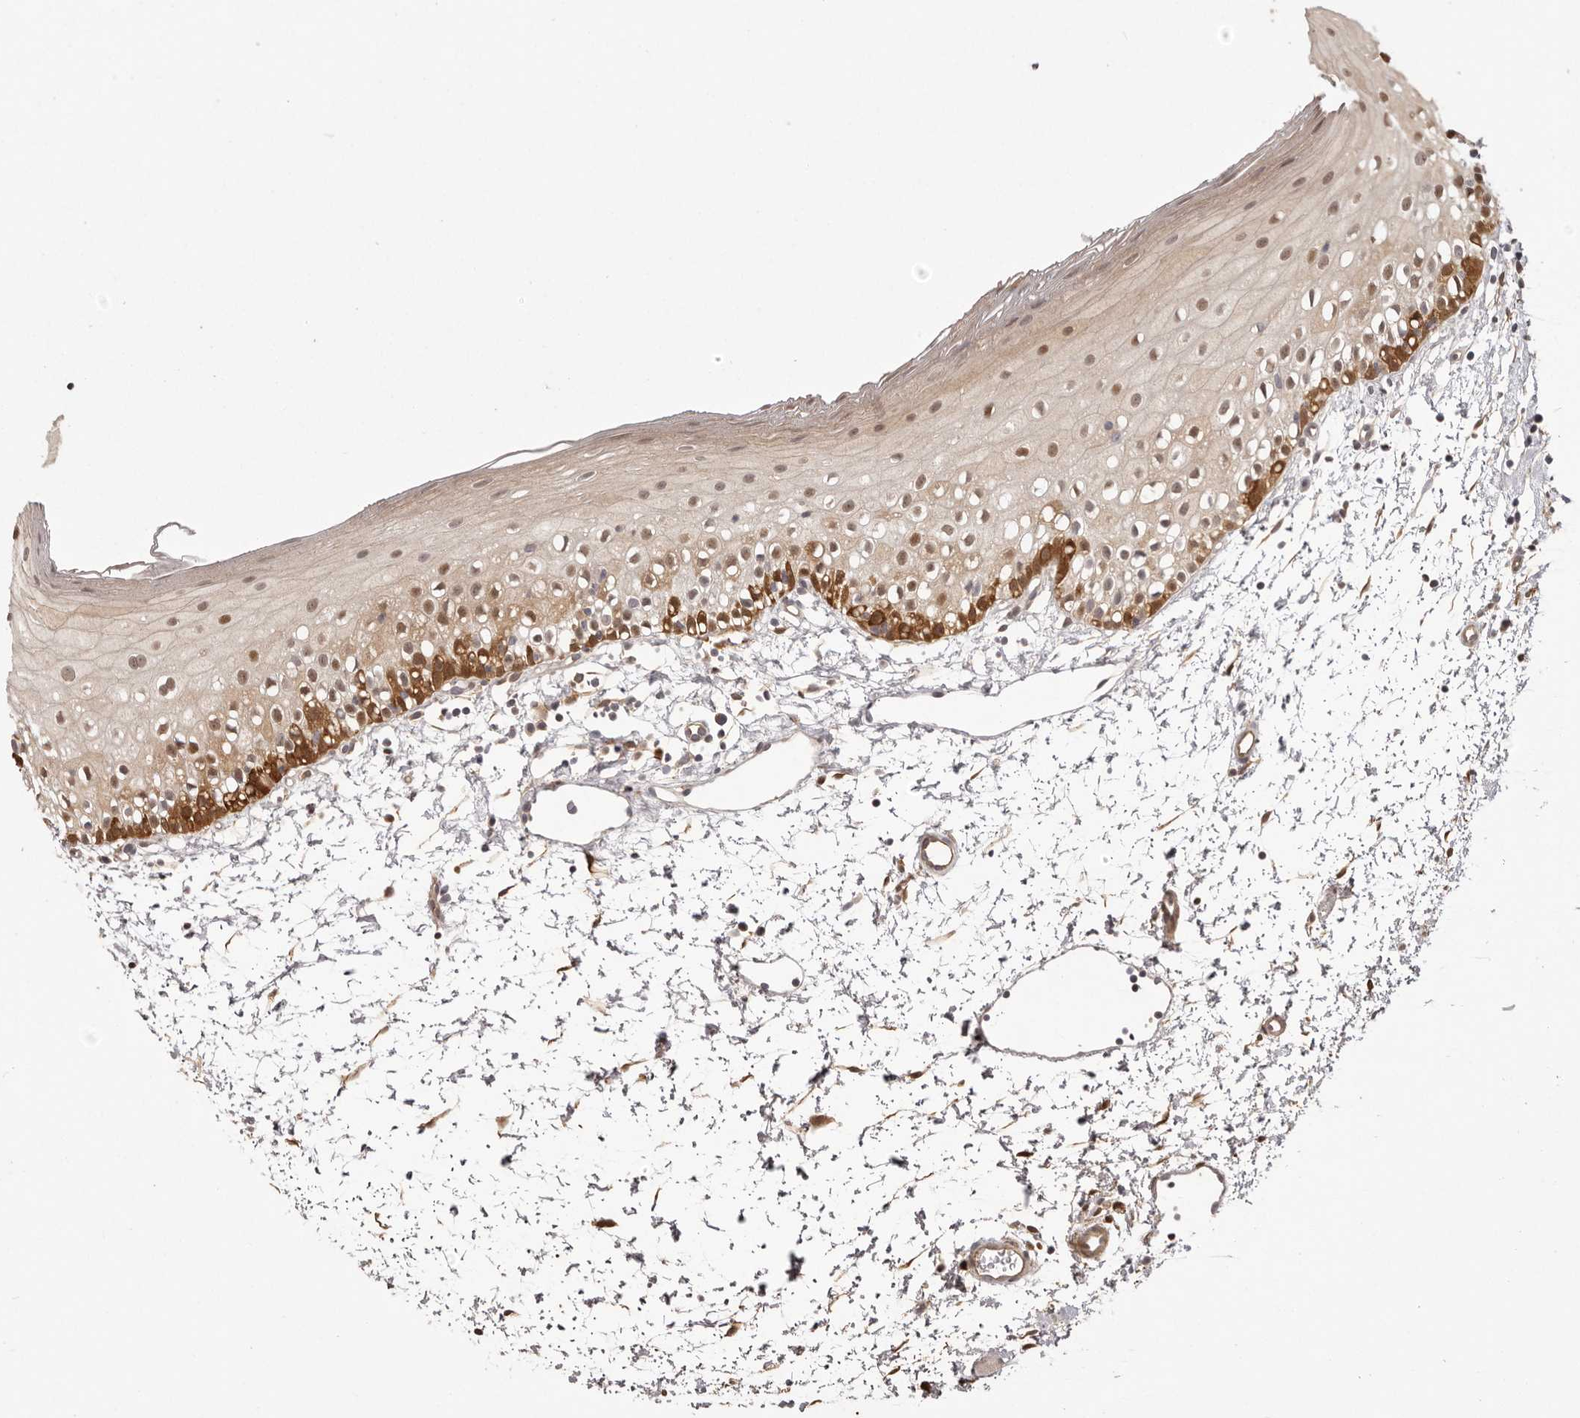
{"staining": {"intensity": "moderate", "quantity": "25%-75%", "location": "cytoplasmic/membranous,nuclear"}, "tissue": "oral mucosa", "cell_type": "Squamous epithelial cells", "image_type": "normal", "snomed": [{"axis": "morphology", "description": "Normal tissue, NOS"}, {"axis": "topography", "description": "Oral tissue"}], "caption": "A micrograph of oral mucosa stained for a protein shows moderate cytoplasmic/membranous,nuclear brown staining in squamous epithelial cells. The staining was performed using DAB (3,3'-diaminobenzidine), with brown indicating positive protein expression. Nuclei are stained blue with hematoxylin.", "gene": "GFOD1", "patient": {"sex": "male", "age": 28}}